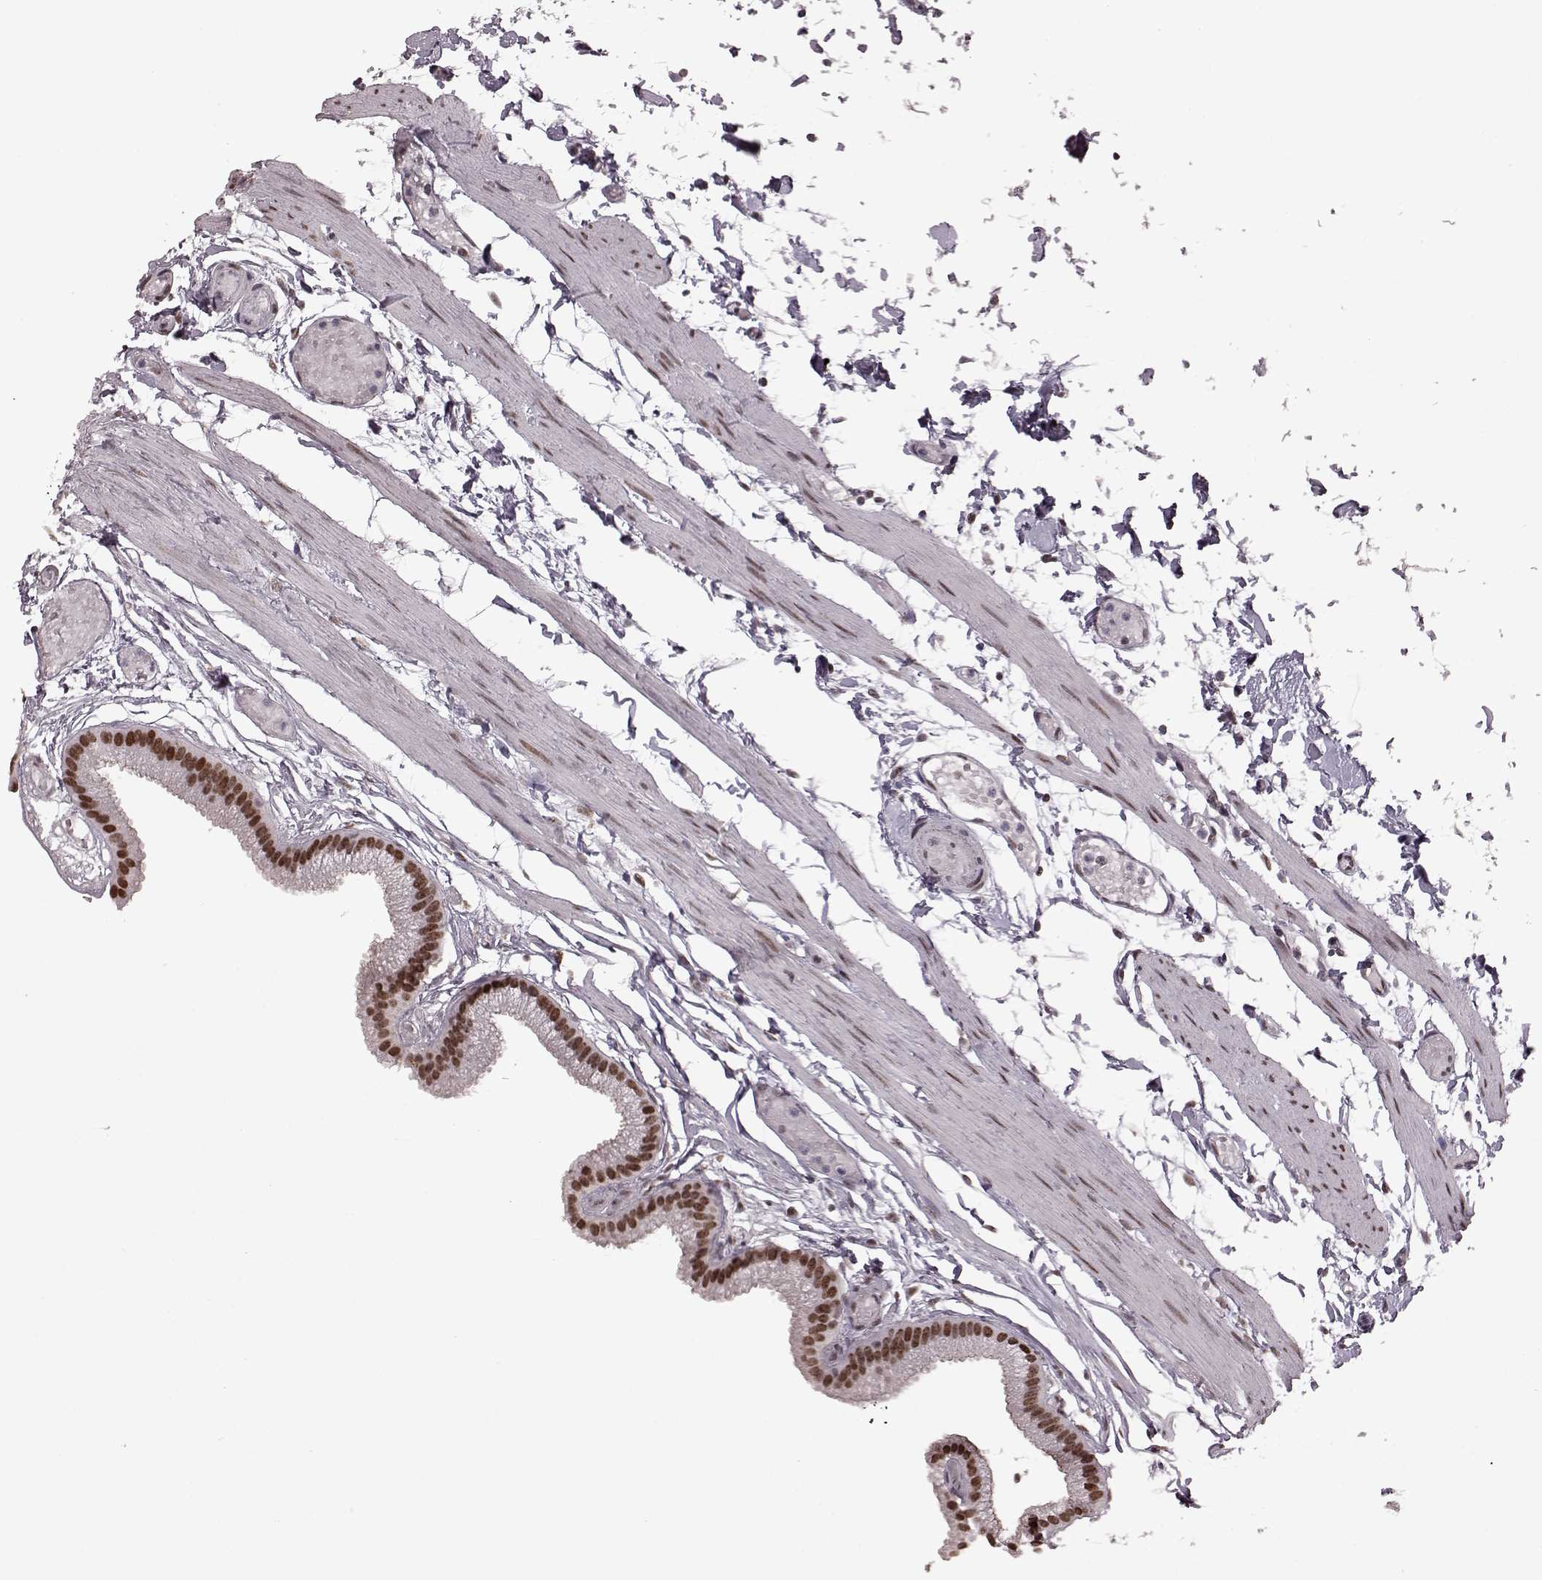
{"staining": {"intensity": "strong", "quantity": ">75%", "location": "nuclear"}, "tissue": "gallbladder", "cell_type": "Glandular cells", "image_type": "normal", "snomed": [{"axis": "morphology", "description": "Normal tissue, NOS"}, {"axis": "topography", "description": "Gallbladder"}], "caption": "Protein expression analysis of normal gallbladder shows strong nuclear staining in approximately >75% of glandular cells.", "gene": "NR2C1", "patient": {"sex": "female", "age": 45}}